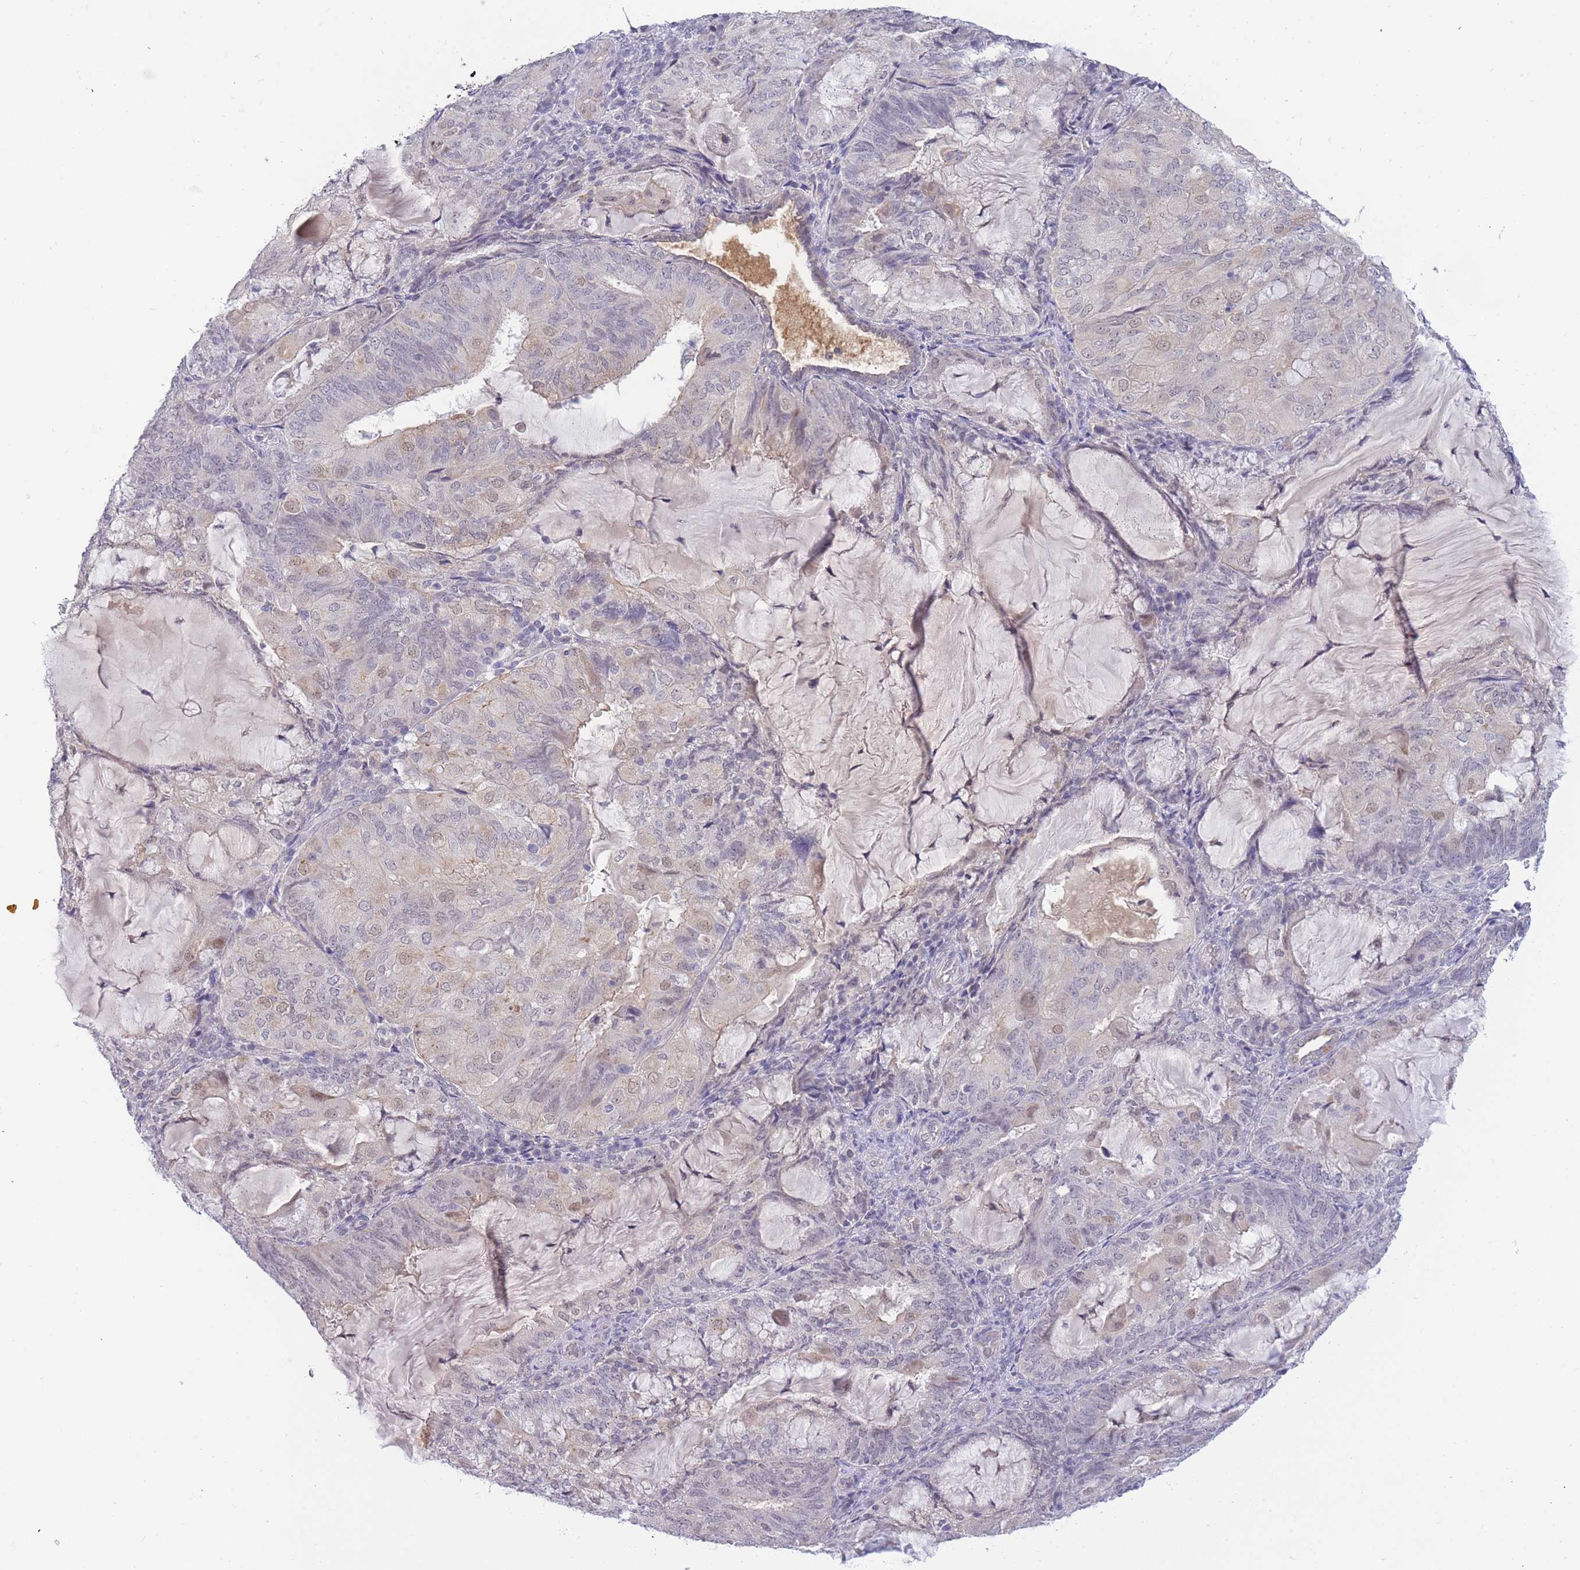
{"staining": {"intensity": "weak", "quantity": "<25%", "location": "cytoplasmic/membranous,nuclear"}, "tissue": "endometrial cancer", "cell_type": "Tumor cells", "image_type": "cancer", "snomed": [{"axis": "morphology", "description": "Adenocarcinoma, NOS"}, {"axis": "topography", "description": "Endometrium"}], "caption": "Immunohistochemistry micrograph of neoplastic tissue: human endometrial adenocarcinoma stained with DAB displays no significant protein staining in tumor cells.", "gene": "GOLGA6L25", "patient": {"sex": "female", "age": 81}}